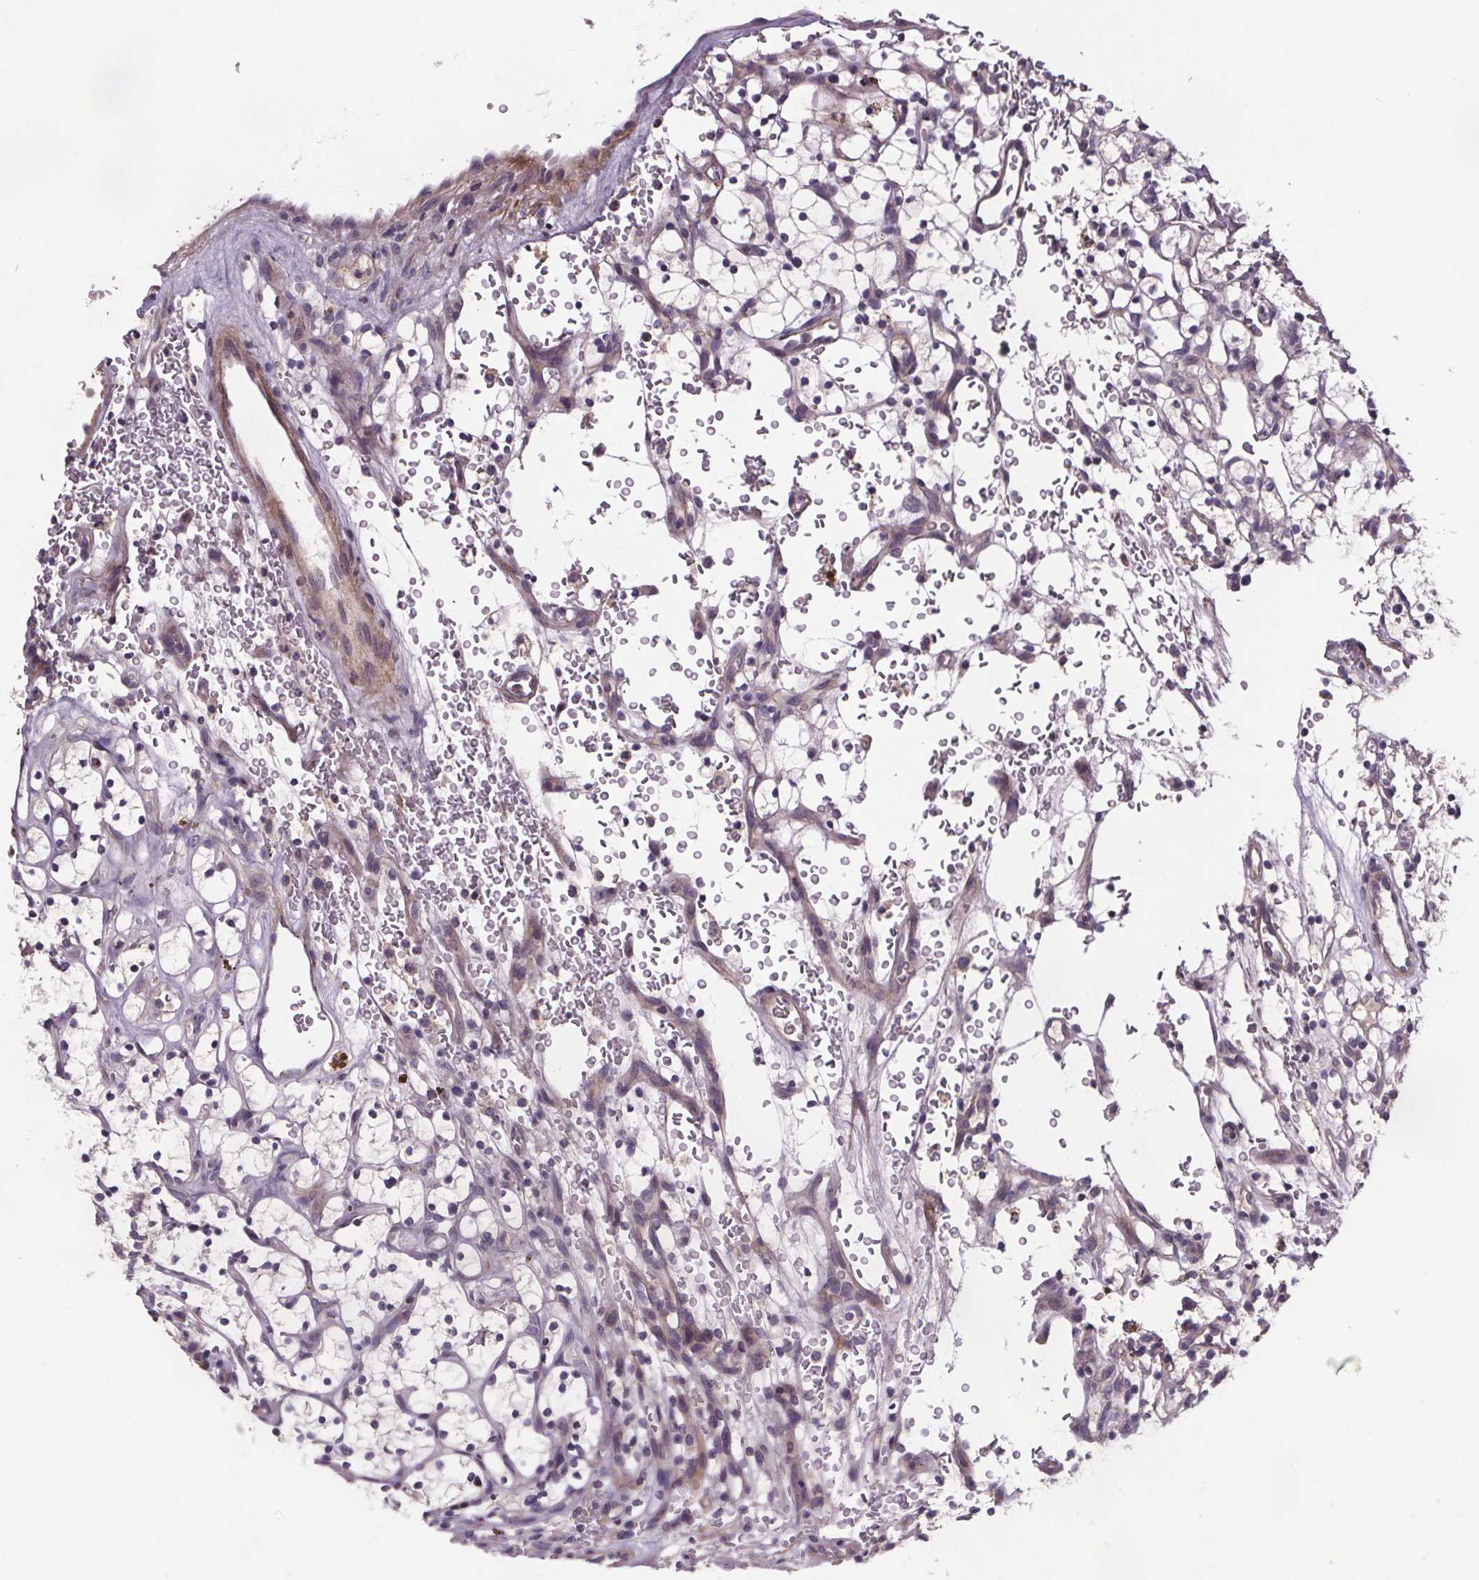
{"staining": {"intensity": "negative", "quantity": "none", "location": "none"}, "tissue": "renal cancer", "cell_type": "Tumor cells", "image_type": "cancer", "snomed": [{"axis": "morphology", "description": "Adenocarcinoma, NOS"}, {"axis": "topography", "description": "Kidney"}], "caption": "Immunohistochemical staining of human renal adenocarcinoma shows no significant expression in tumor cells.", "gene": "CLN3", "patient": {"sex": "female", "age": 64}}